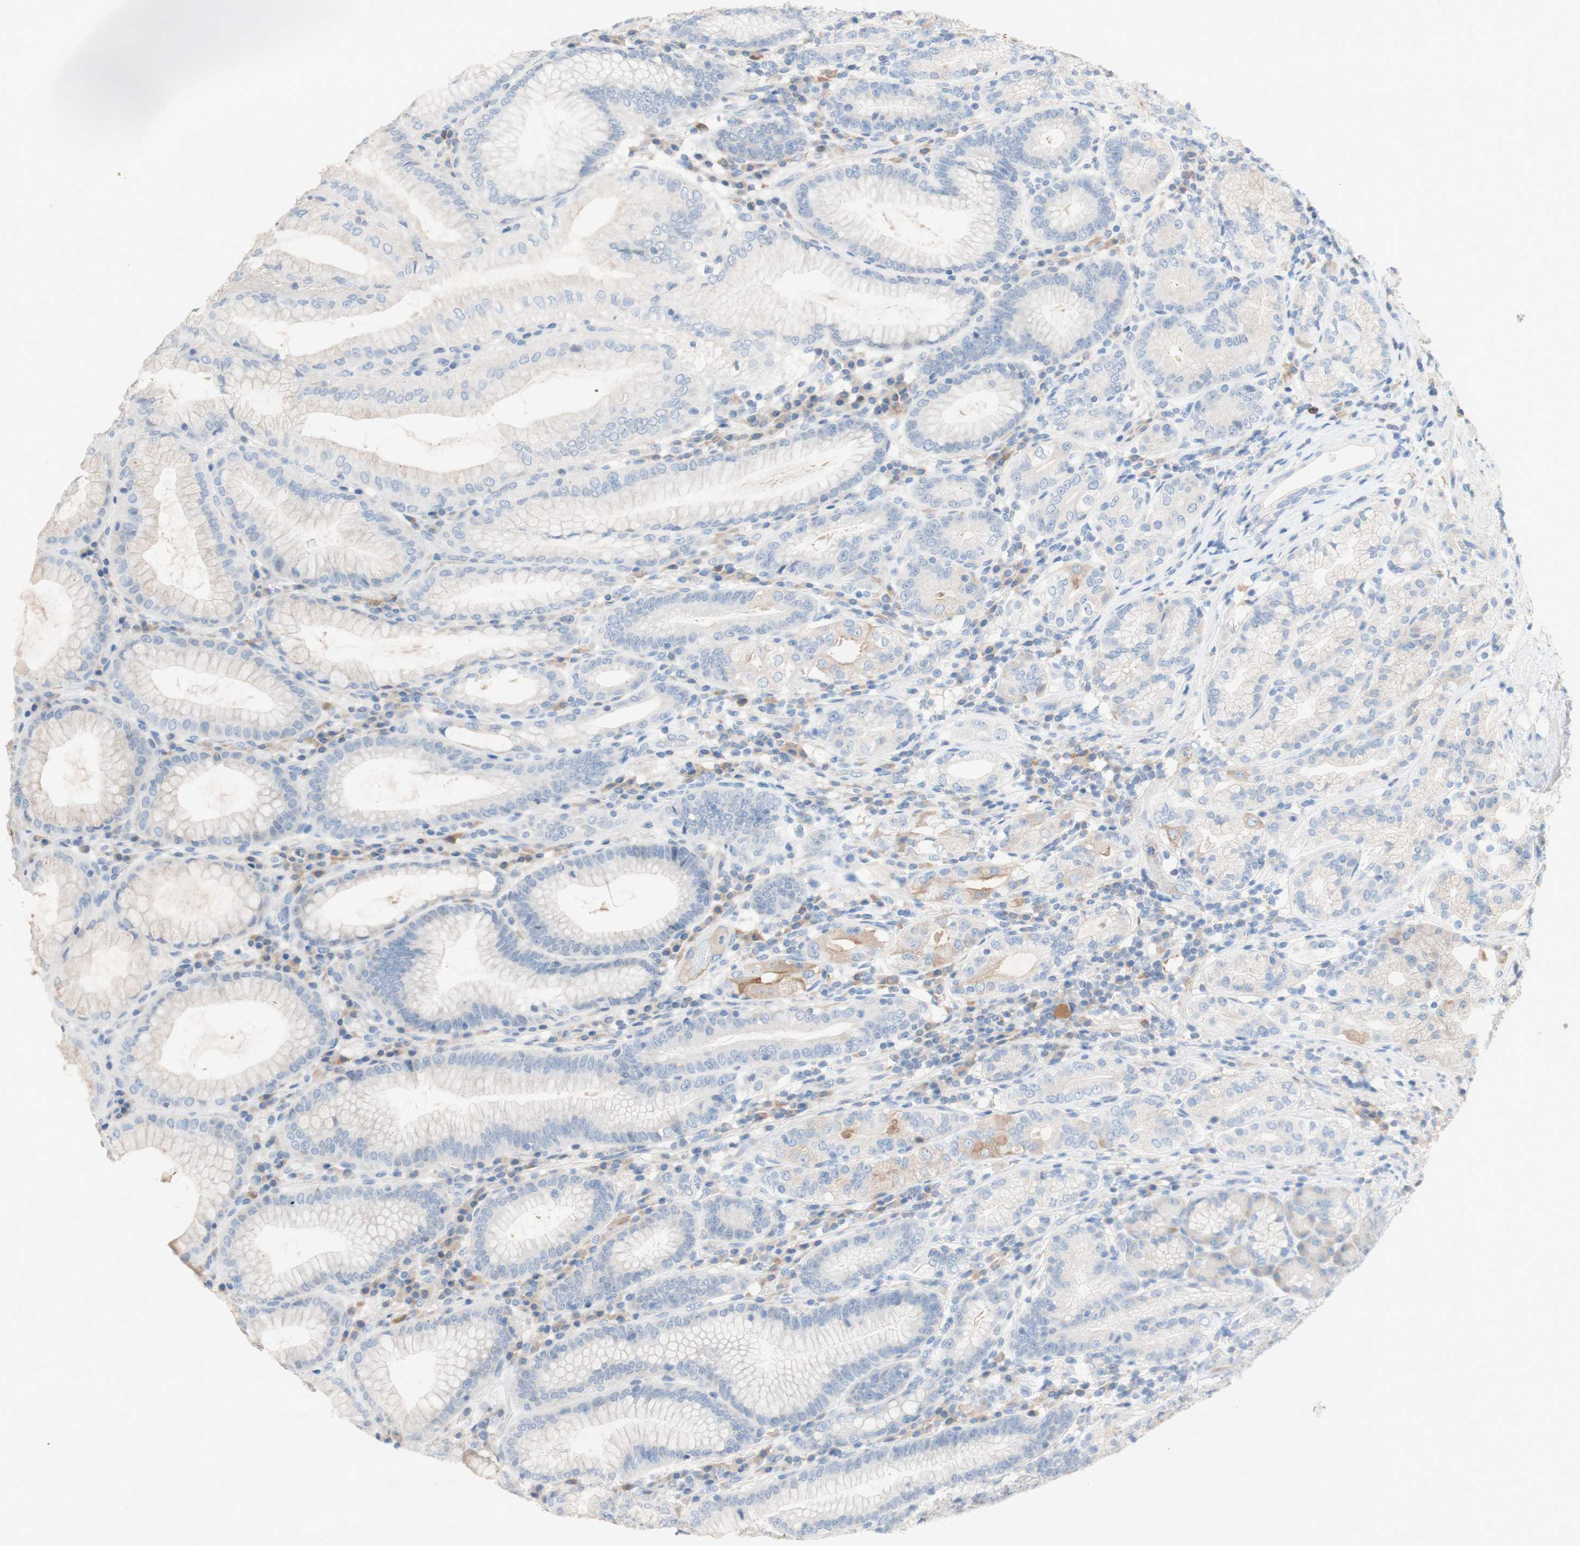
{"staining": {"intensity": "moderate", "quantity": "<25%", "location": "cytoplasmic/membranous"}, "tissue": "stomach", "cell_type": "Glandular cells", "image_type": "normal", "snomed": [{"axis": "morphology", "description": "Normal tissue, NOS"}, {"axis": "topography", "description": "Stomach, lower"}], "caption": "IHC of benign stomach exhibits low levels of moderate cytoplasmic/membranous expression in about <25% of glandular cells. (DAB (3,3'-diaminobenzidine) = brown stain, brightfield microscopy at high magnification).", "gene": "PACSIN1", "patient": {"sex": "female", "age": 76}}